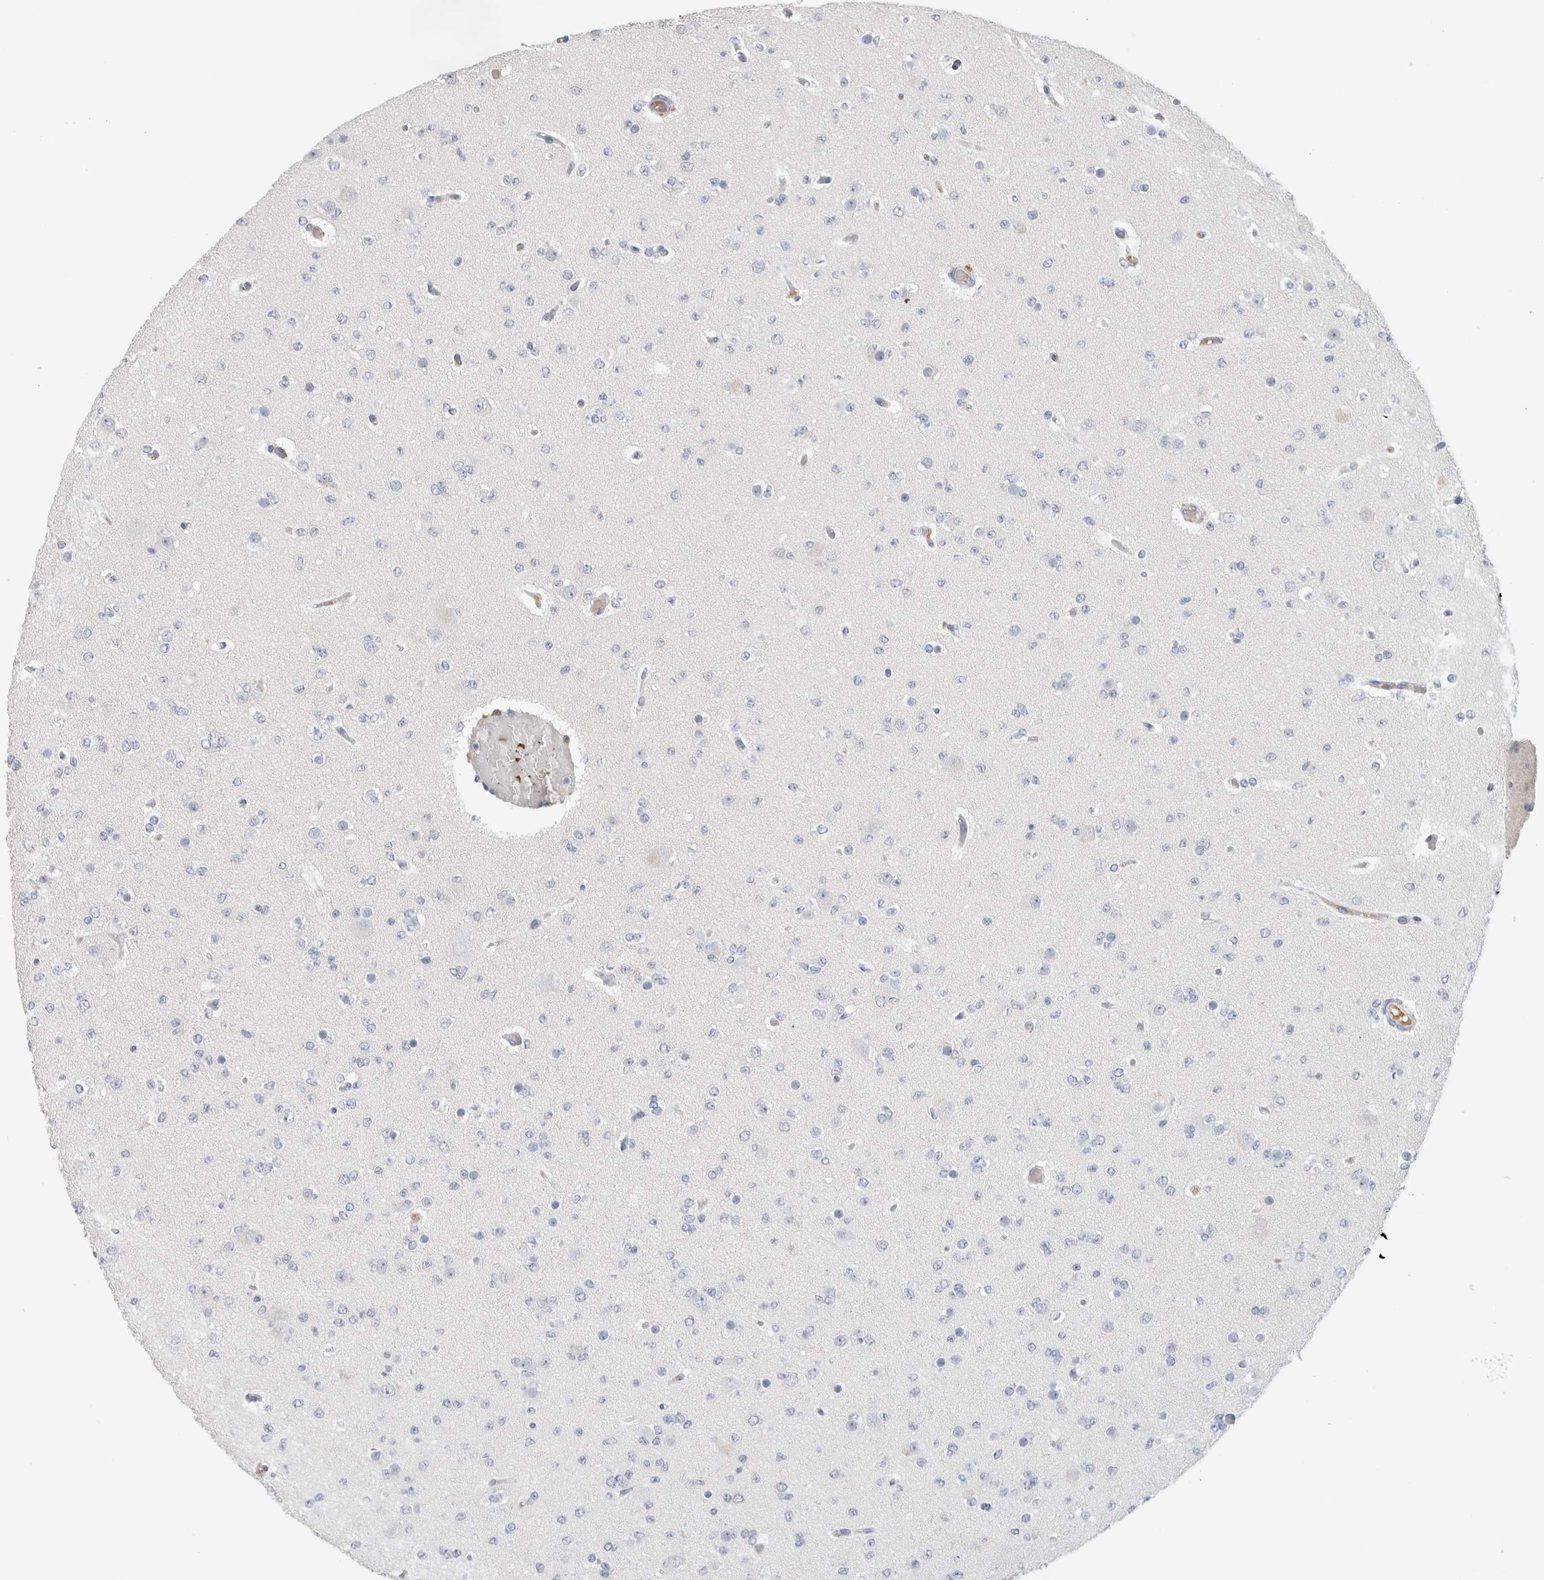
{"staining": {"intensity": "negative", "quantity": "none", "location": "none"}, "tissue": "glioma", "cell_type": "Tumor cells", "image_type": "cancer", "snomed": [{"axis": "morphology", "description": "Glioma, malignant, Low grade"}, {"axis": "topography", "description": "Brain"}], "caption": "DAB (3,3'-diaminobenzidine) immunohistochemical staining of low-grade glioma (malignant) displays no significant staining in tumor cells. (Brightfield microscopy of DAB (3,3'-diaminobenzidine) immunohistochemistry at high magnification).", "gene": "SCGB1A1", "patient": {"sex": "female", "age": 22}}